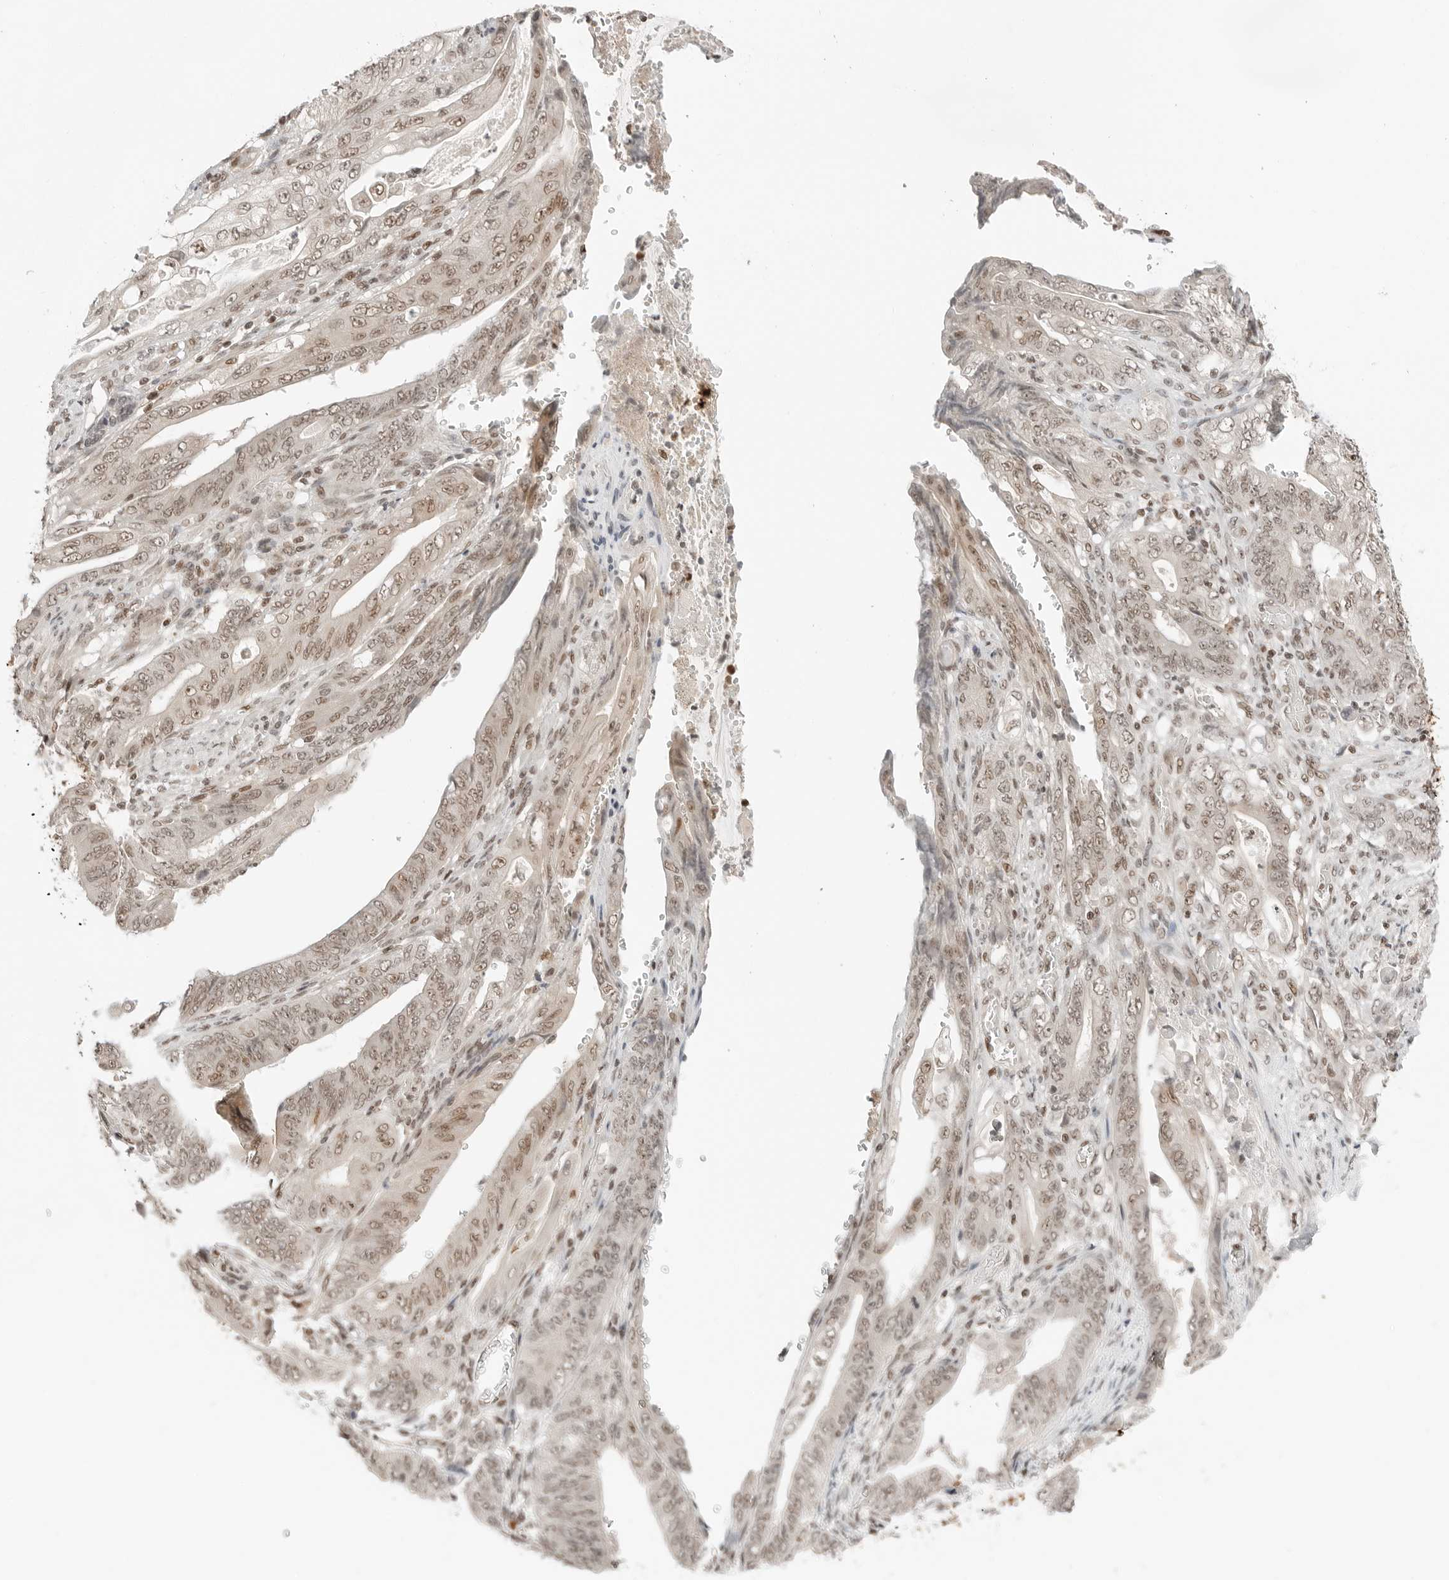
{"staining": {"intensity": "weak", "quantity": ">75%", "location": "nuclear"}, "tissue": "stomach cancer", "cell_type": "Tumor cells", "image_type": "cancer", "snomed": [{"axis": "morphology", "description": "Adenocarcinoma, NOS"}, {"axis": "topography", "description": "Stomach"}], "caption": "This is an image of immunohistochemistry (IHC) staining of stomach cancer, which shows weak positivity in the nuclear of tumor cells.", "gene": "CRTC2", "patient": {"sex": "female", "age": 73}}